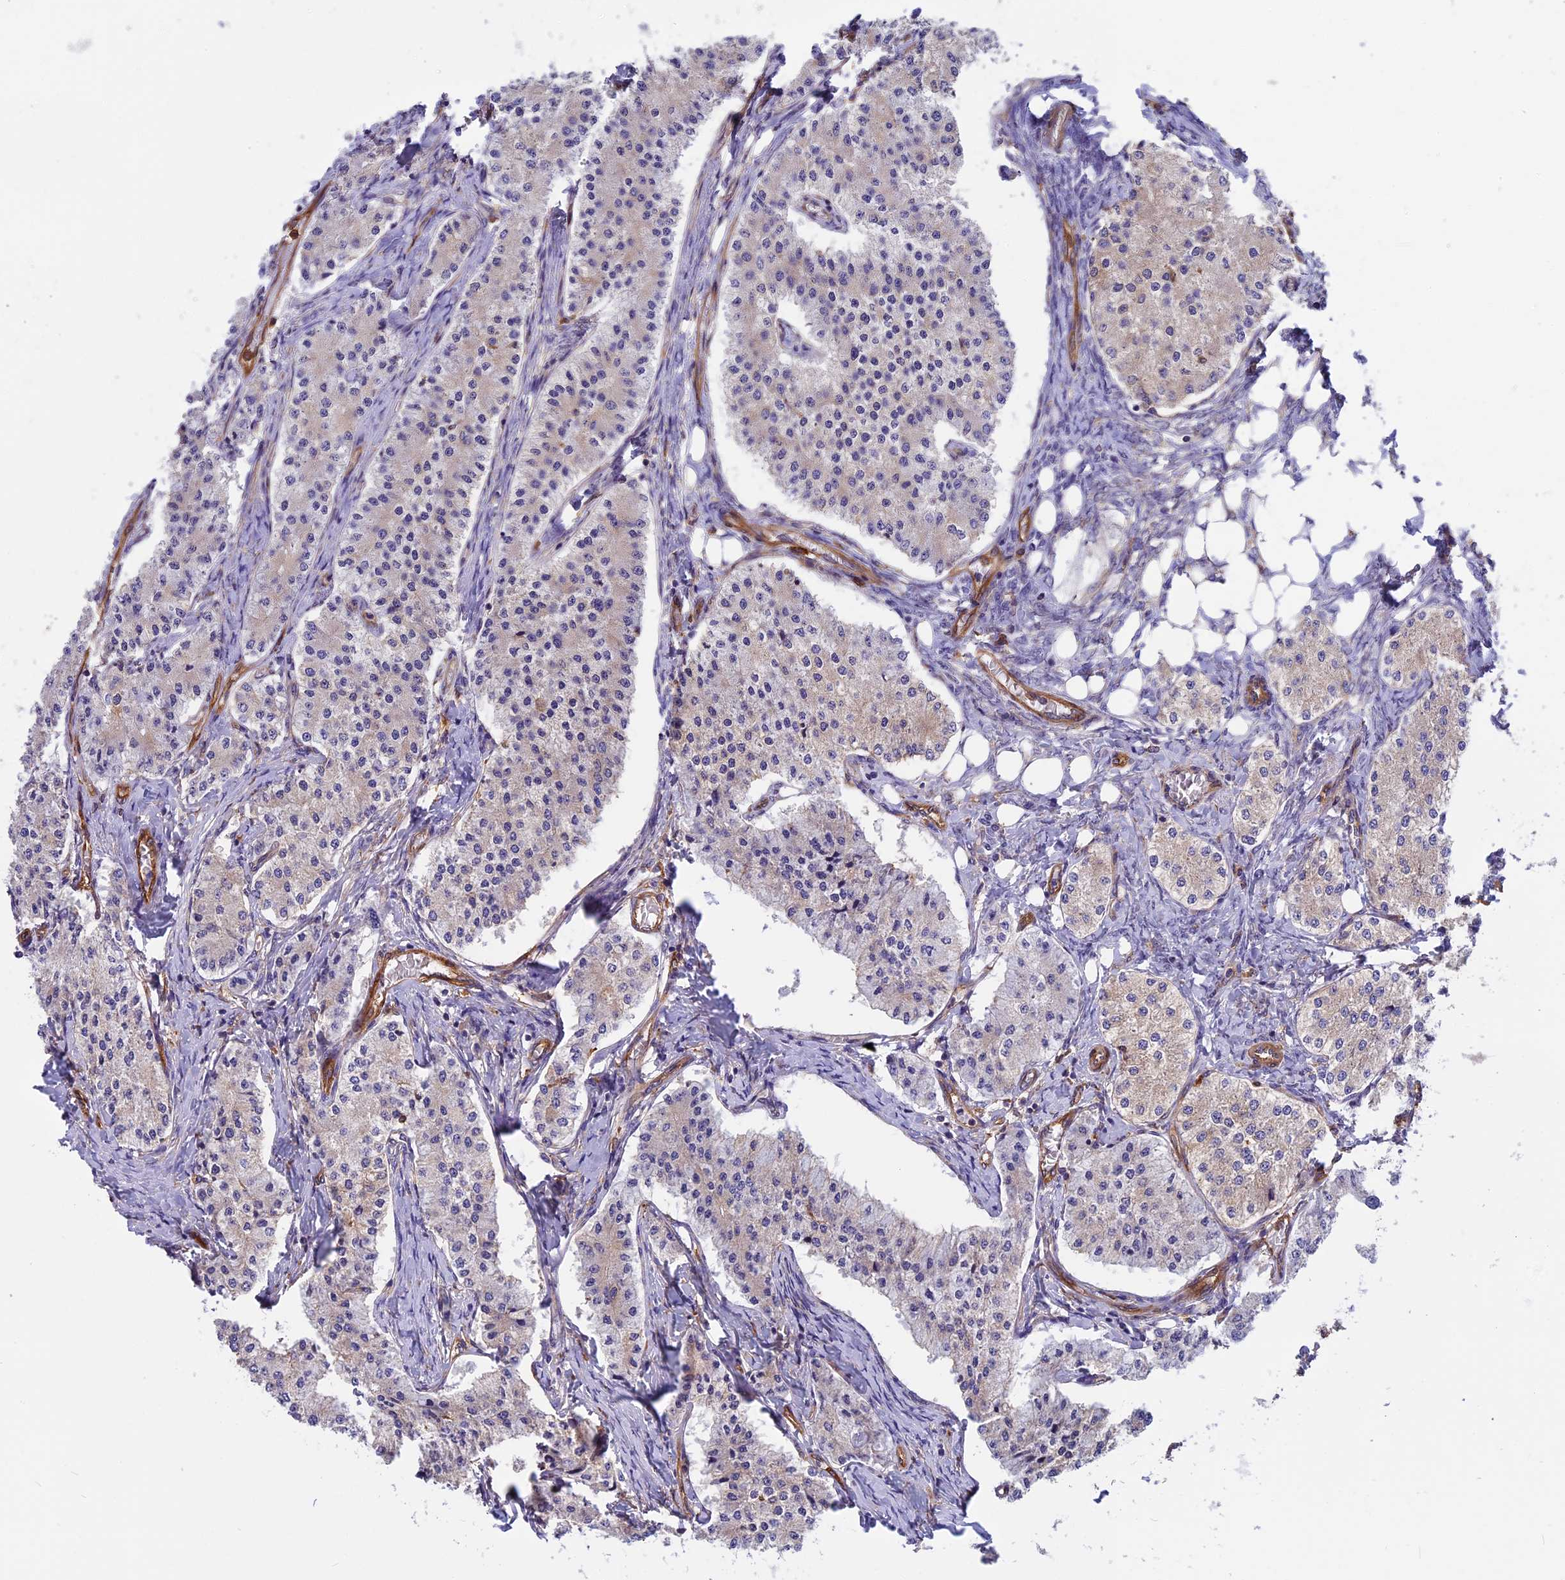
{"staining": {"intensity": "weak", "quantity": "<25%", "location": "cytoplasmic/membranous"}, "tissue": "carcinoid", "cell_type": "Tumor cells", "image_type": "cancer", "snomed": [{"axis": "morphology", "description": "Carcinoid, malignant, NOS"}, {"axis": "topography", "description": "Colon"}], "caption": "Tumor cells show no significant expression in malignant carcinoid.", "gene": "EHBP1L1", "patient": {"sex": "female", "age": 52}}